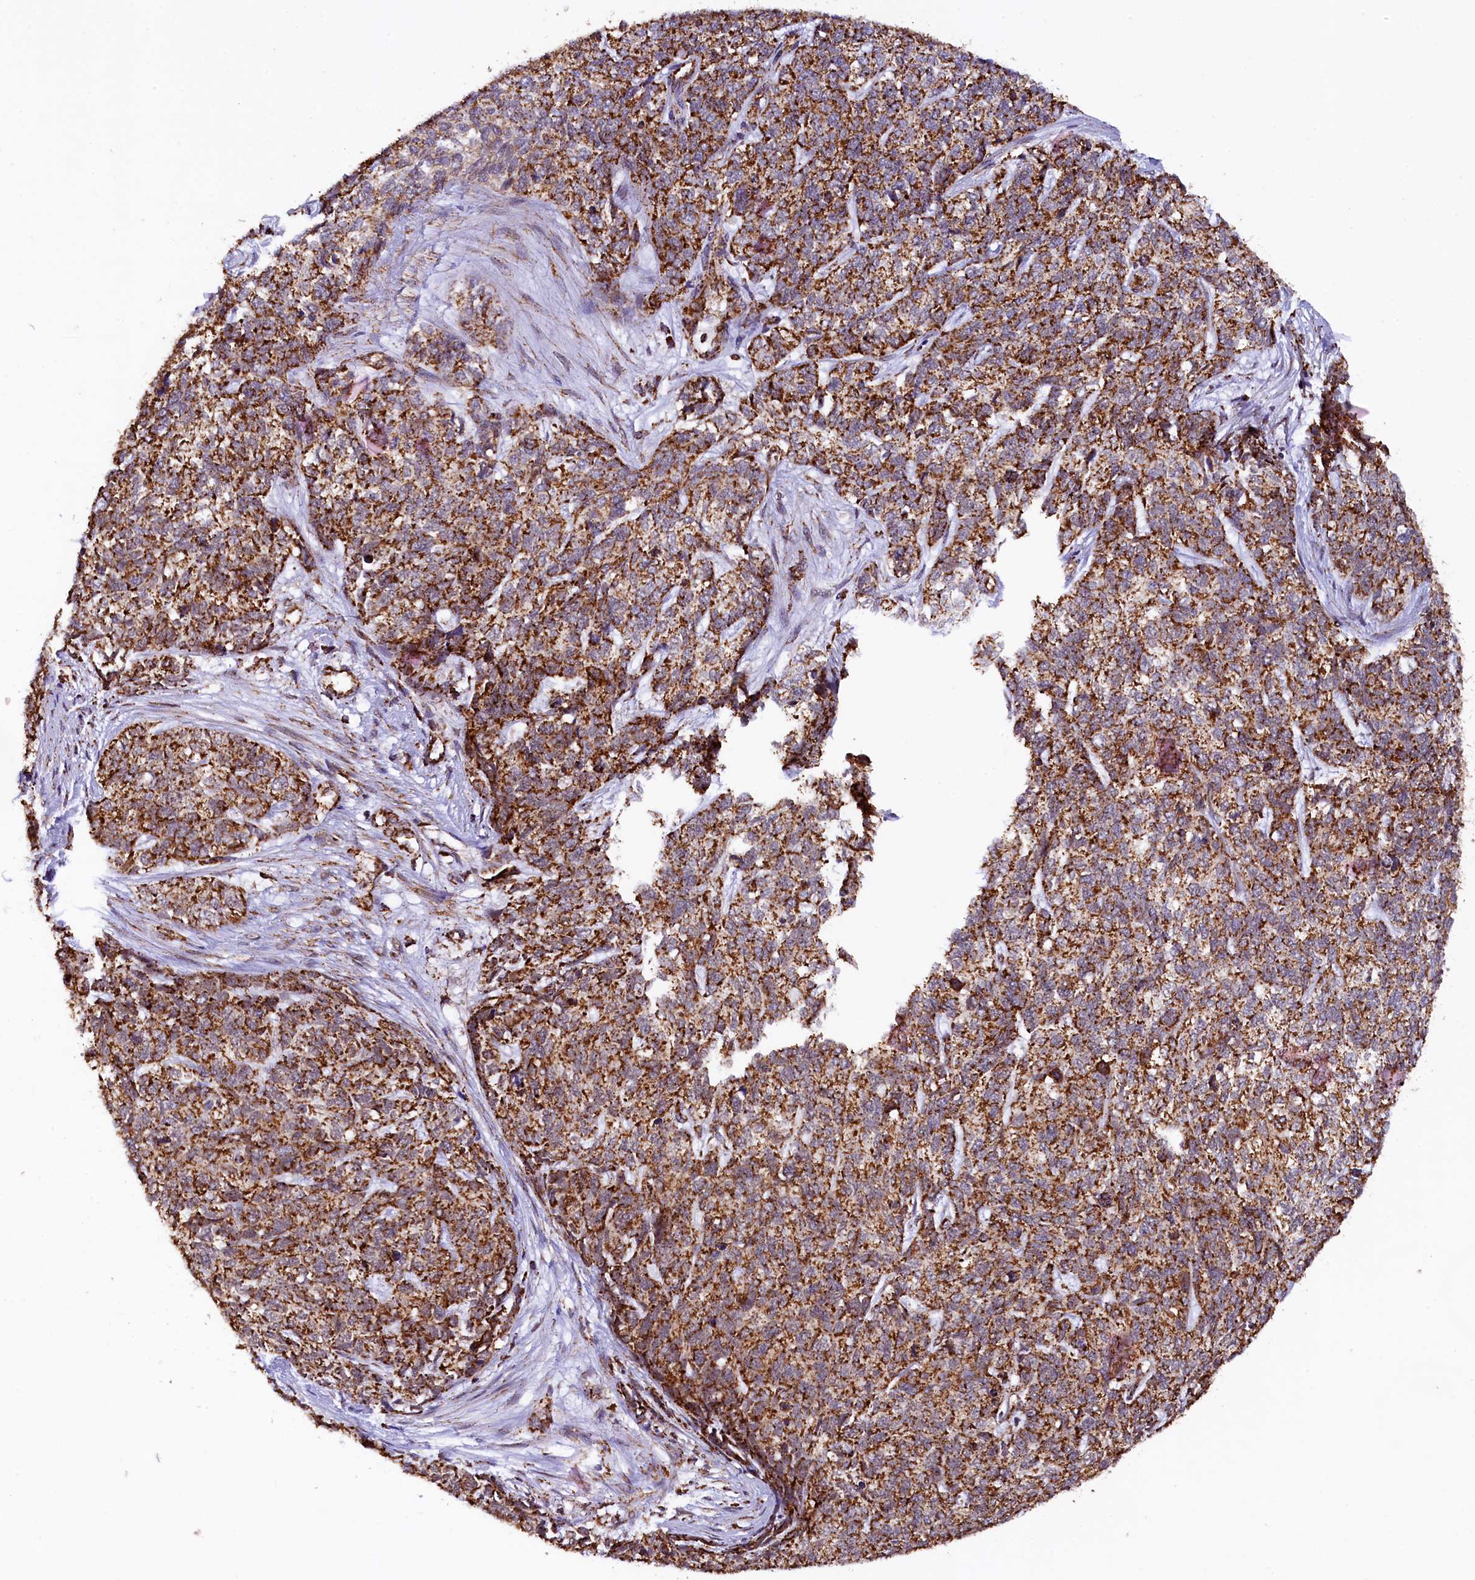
{"staining": {"intensity": "moderate", "quantity": ">75%", "location": "cytoplasmic/membranous"}, "tissue": "cervical cancer", "cell_type": "Tumor cells", "image_type": "cancer", "snomed": [{"axis": "morphology", "description": "Squamous cell carcinoma, NOS"}, {"axis": "topography", "description": "Cervix"}], "caption": "There is medium levels of moderate cytoplasmic/membranous expression in tumor cells of cervical cancer (squamous cell carcinoma), as demonstrated by immunohistochemical staining (brown color).", "gene": "KLC2", "patient": {"sex": "female", "age": 63}}